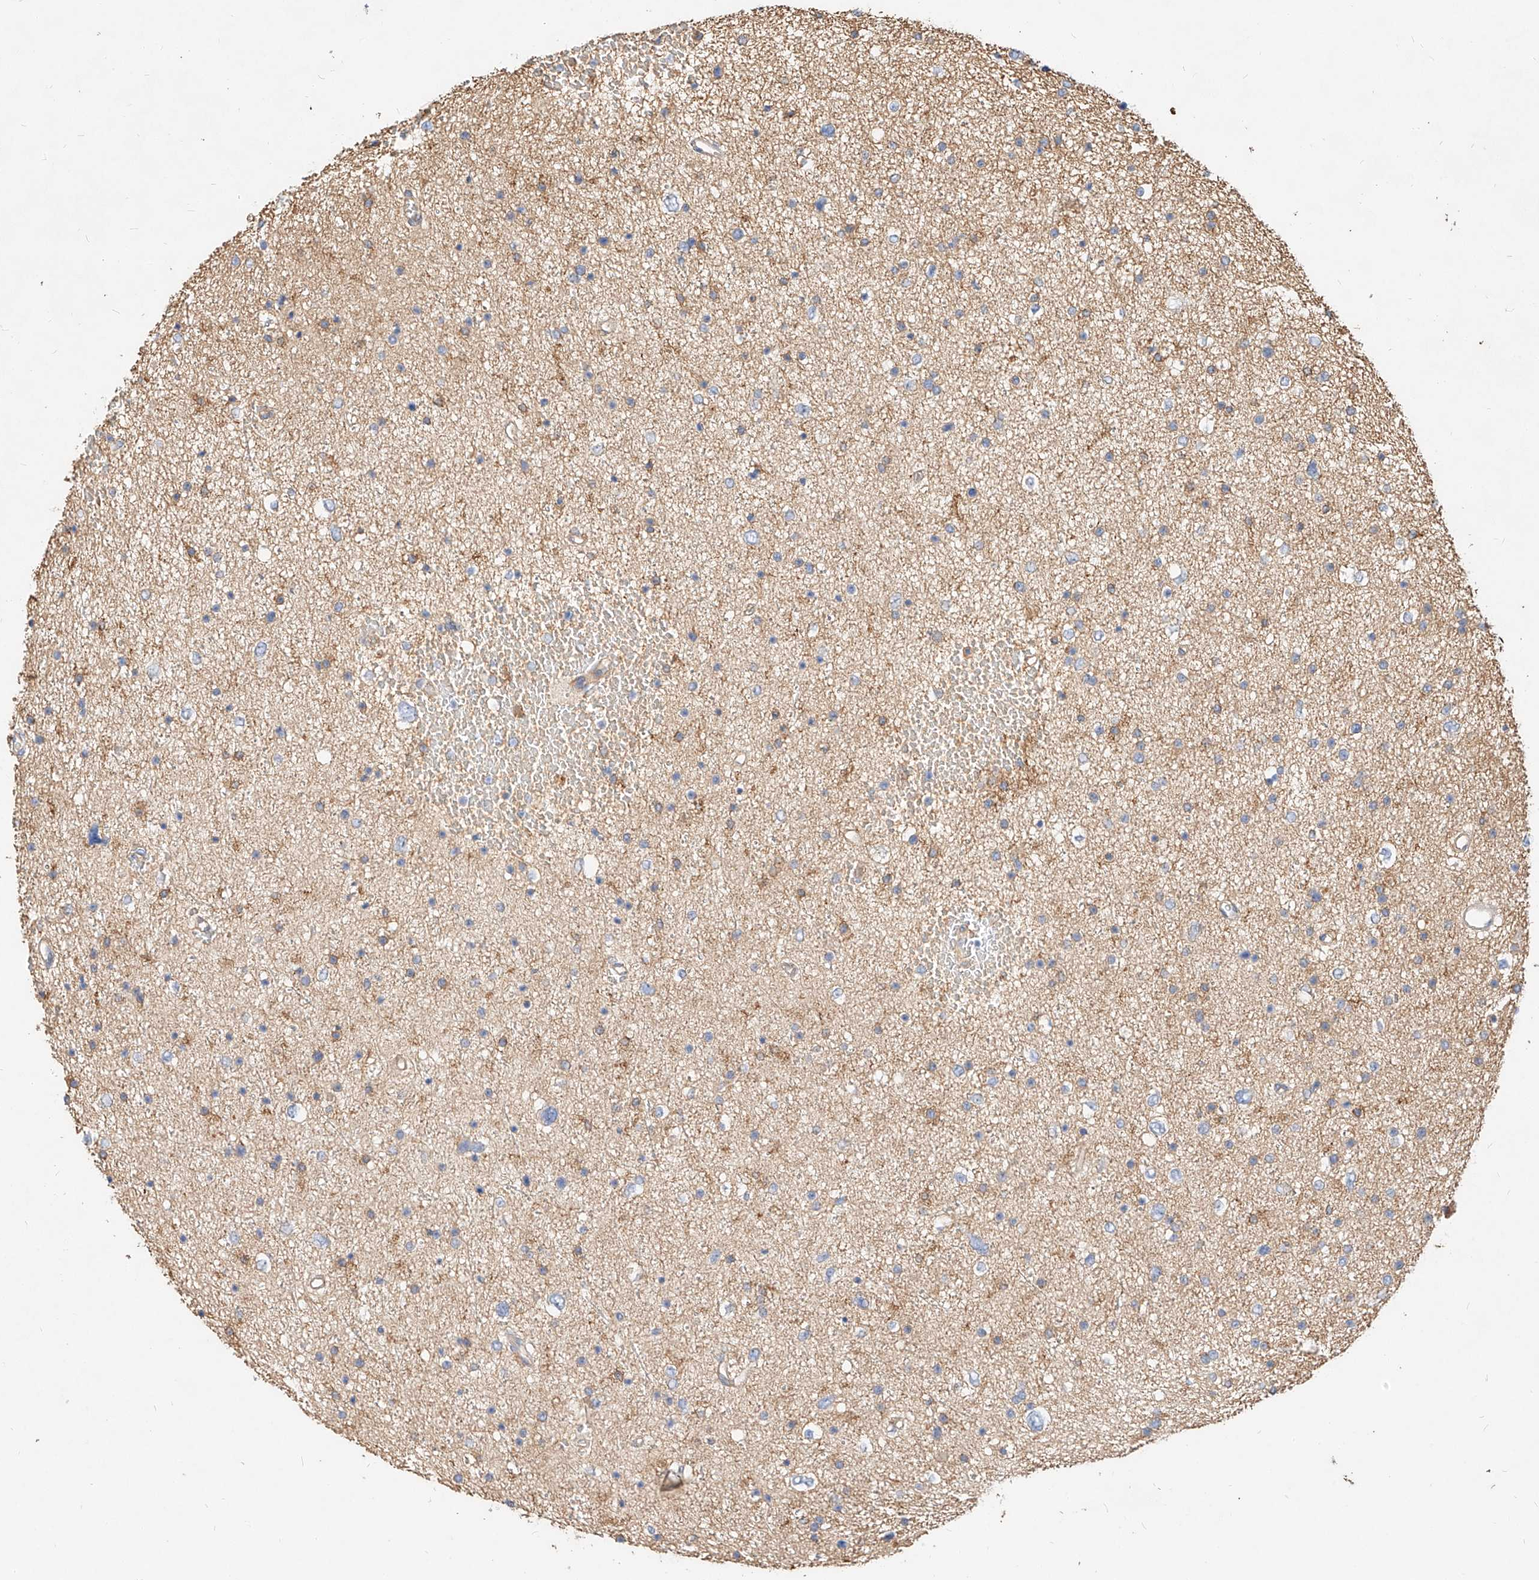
{"staining": {"intensity": "negative", "quantity": "none", "location": "none"}, "tissue": "glioma", "cell_type": "Tumor cells", "image_type": "cancer", "snomed": [{"axis": "morphology", "description": "Glioma, malignant, Low grade"}, {"axis": "topography", "description": "Brain"}], "caption": "Malignant glioma (low-grade) was stained to show a protein in brown. There is no significant positivity in tumor cells.", "gene": "NFAM1", "patient": {"sex": "female", "age": 37}}